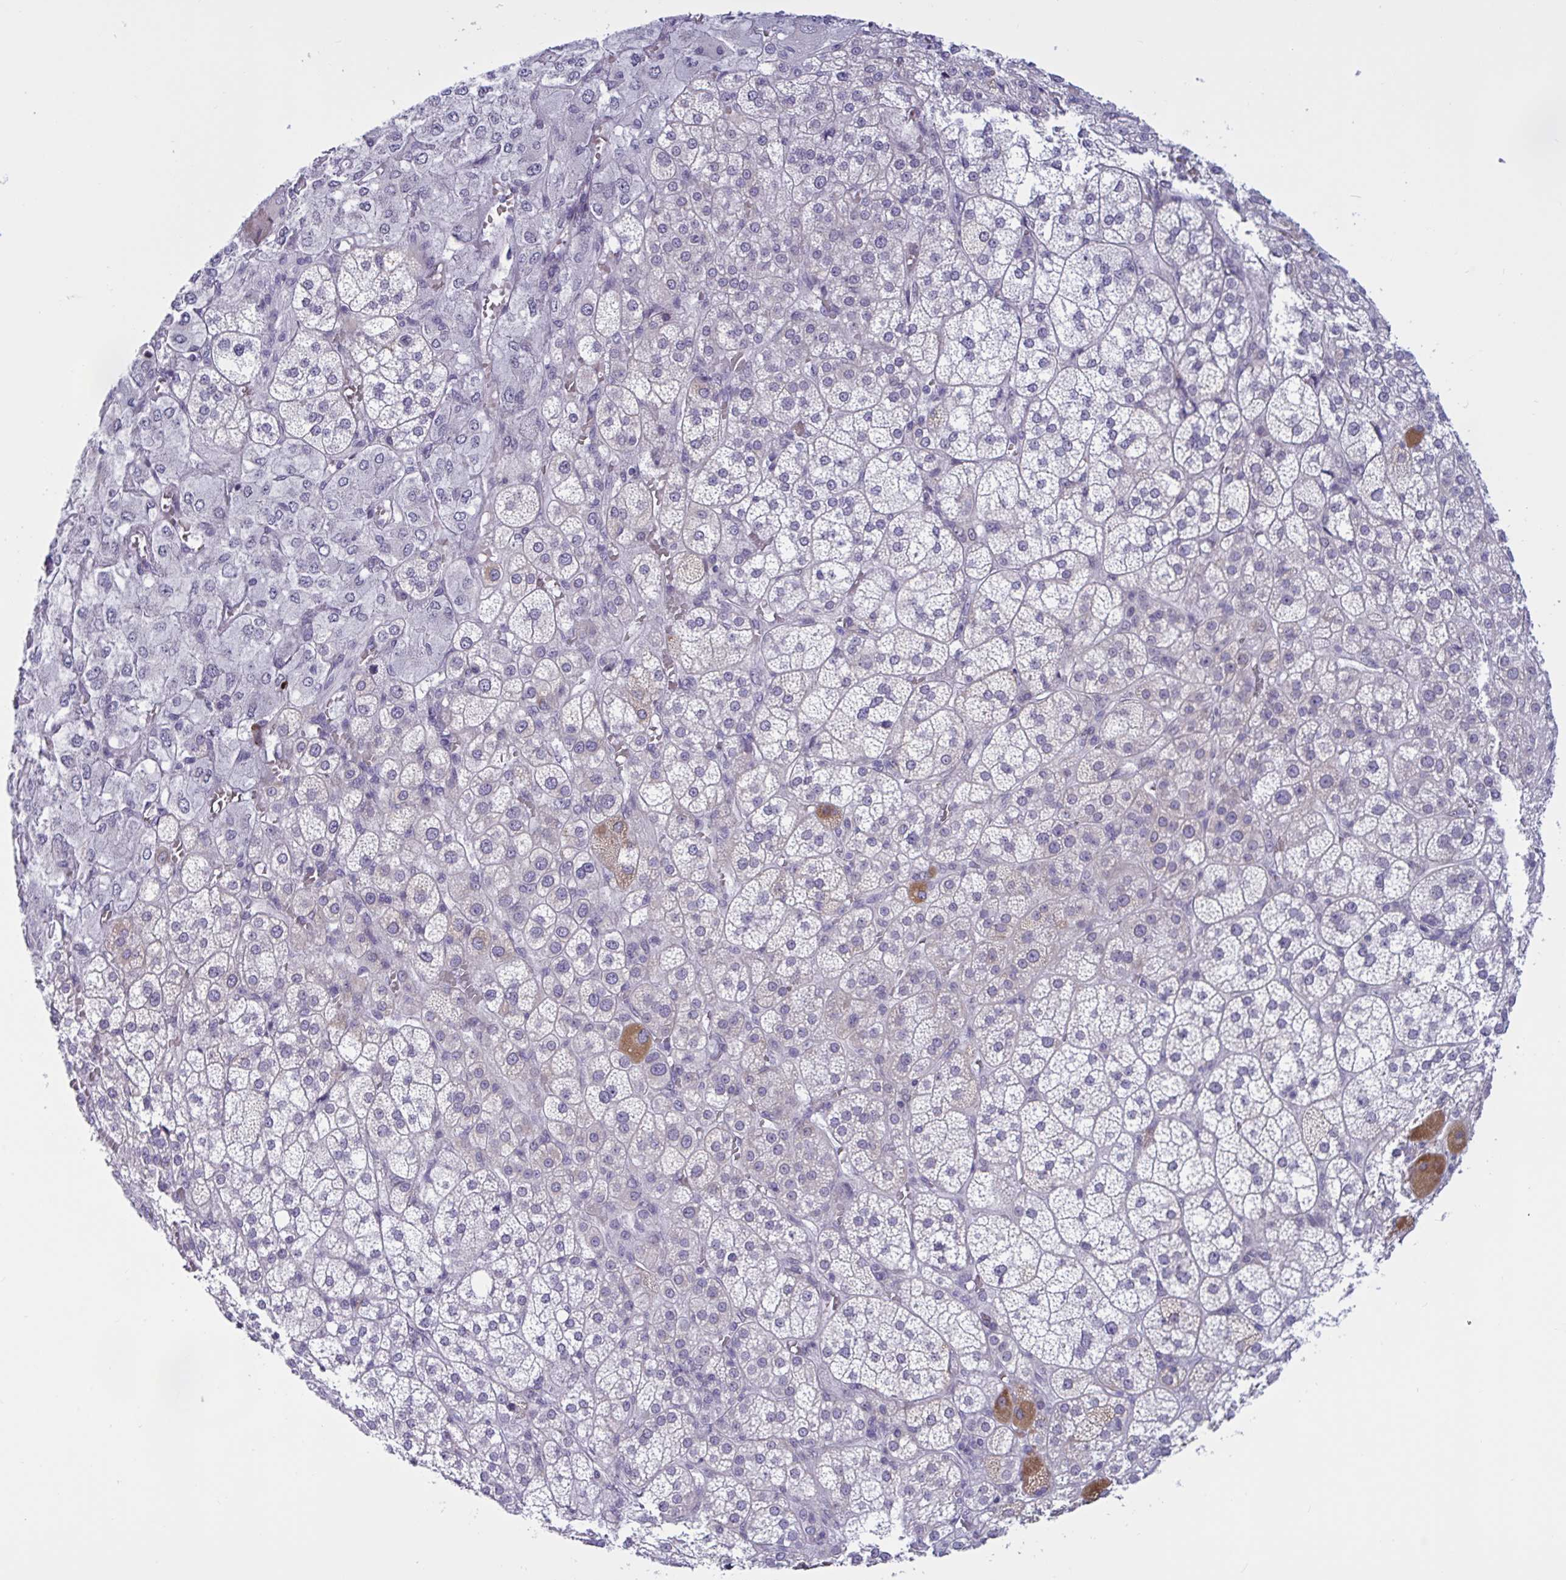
{"staining": {"intensity": "moderate", "quantity": "<25%", "location": "cytoplasmic/membranous"}, "tissue": "adrenal gland", "cell_type": "Glandular cells", "image_type": "normal", "snomed": [{"axis": "morphology", "description": "Normal tissue, NOS"}, {"axis": "topography", "description": "Adrenal gland"}], "caption": "Immunohistochemistry of normal human adrenal gland reveals low levels of moderate cytoplasmic/membranous expression in approximately <25% of glandular cells.", "gene": "DOCK11", "patient": {"sex": "female", "age": 60}}